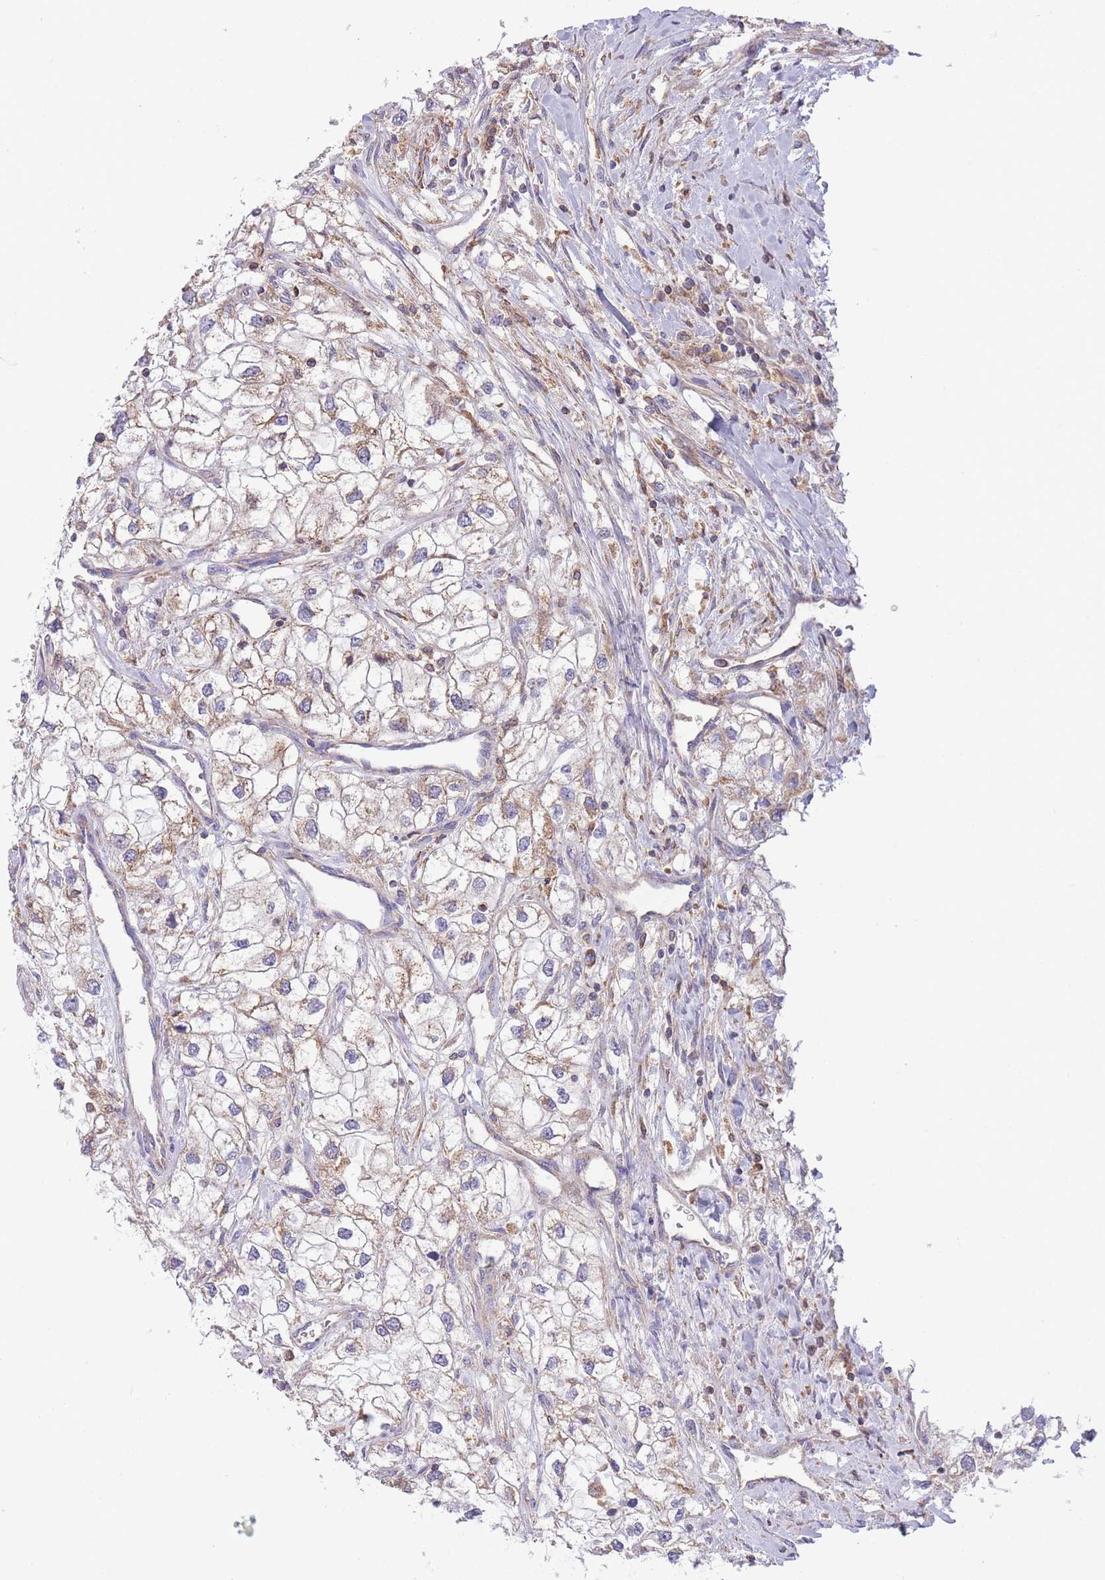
{"staining": {"intensity": "moderate", "quantity": "25%-75%", "location": "cytoplasmic/membranous"}, "tissue": "renal cancer", "cell_type": "Tumor cells", "image_type": "cancer", "snomed": [{"axis": "morphology", "description": "Adenocarcinoma, NOS"}, {"axis": "topography", "description": "Kidney"}], "caption": "An immunohistochemistry (IHC) image of neoplastic tissue is shown. Protein staining in brown labels moderate cytoplasmic/membranous positivity in renal cancer within tumor cells.", "gene": "SLC25A42", "patient": {"sex": "male", "age": 59}}